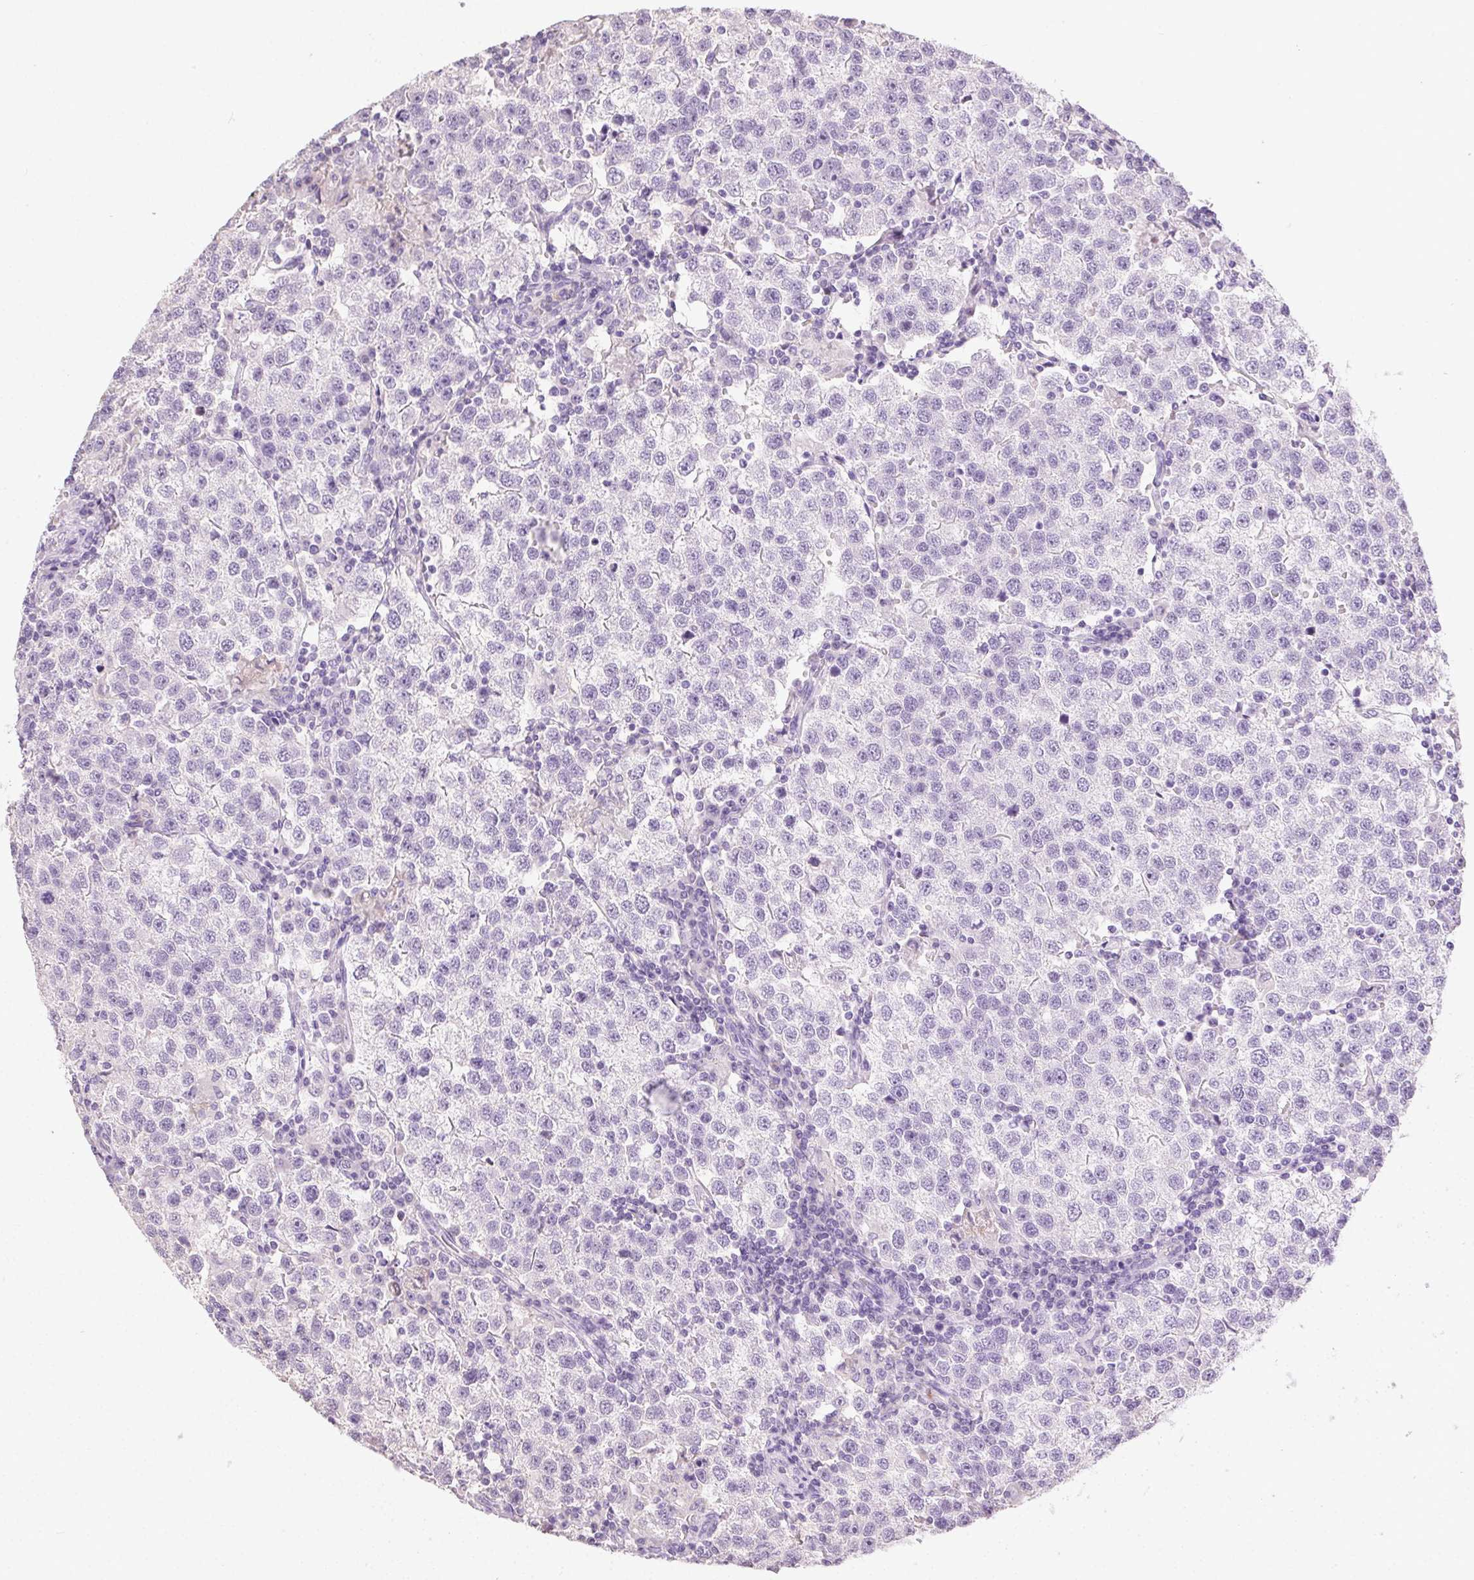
{"staining": {"intensity": "negative", "quantity": "none", "location": "none"}, "tissue": "testis cancer", "cell_type": "Tumor cells", "image_type": "cancer", "snomed": [{"axis": "morphology", "description": "Seminoma, NOS"}, {"axis": "topography", "description": "Testis"}], "caption": "Tumor cells show no significant expression in testis cancer.", "gene": "SYCE2", "patient": {"sex": "male", "age": 37}}